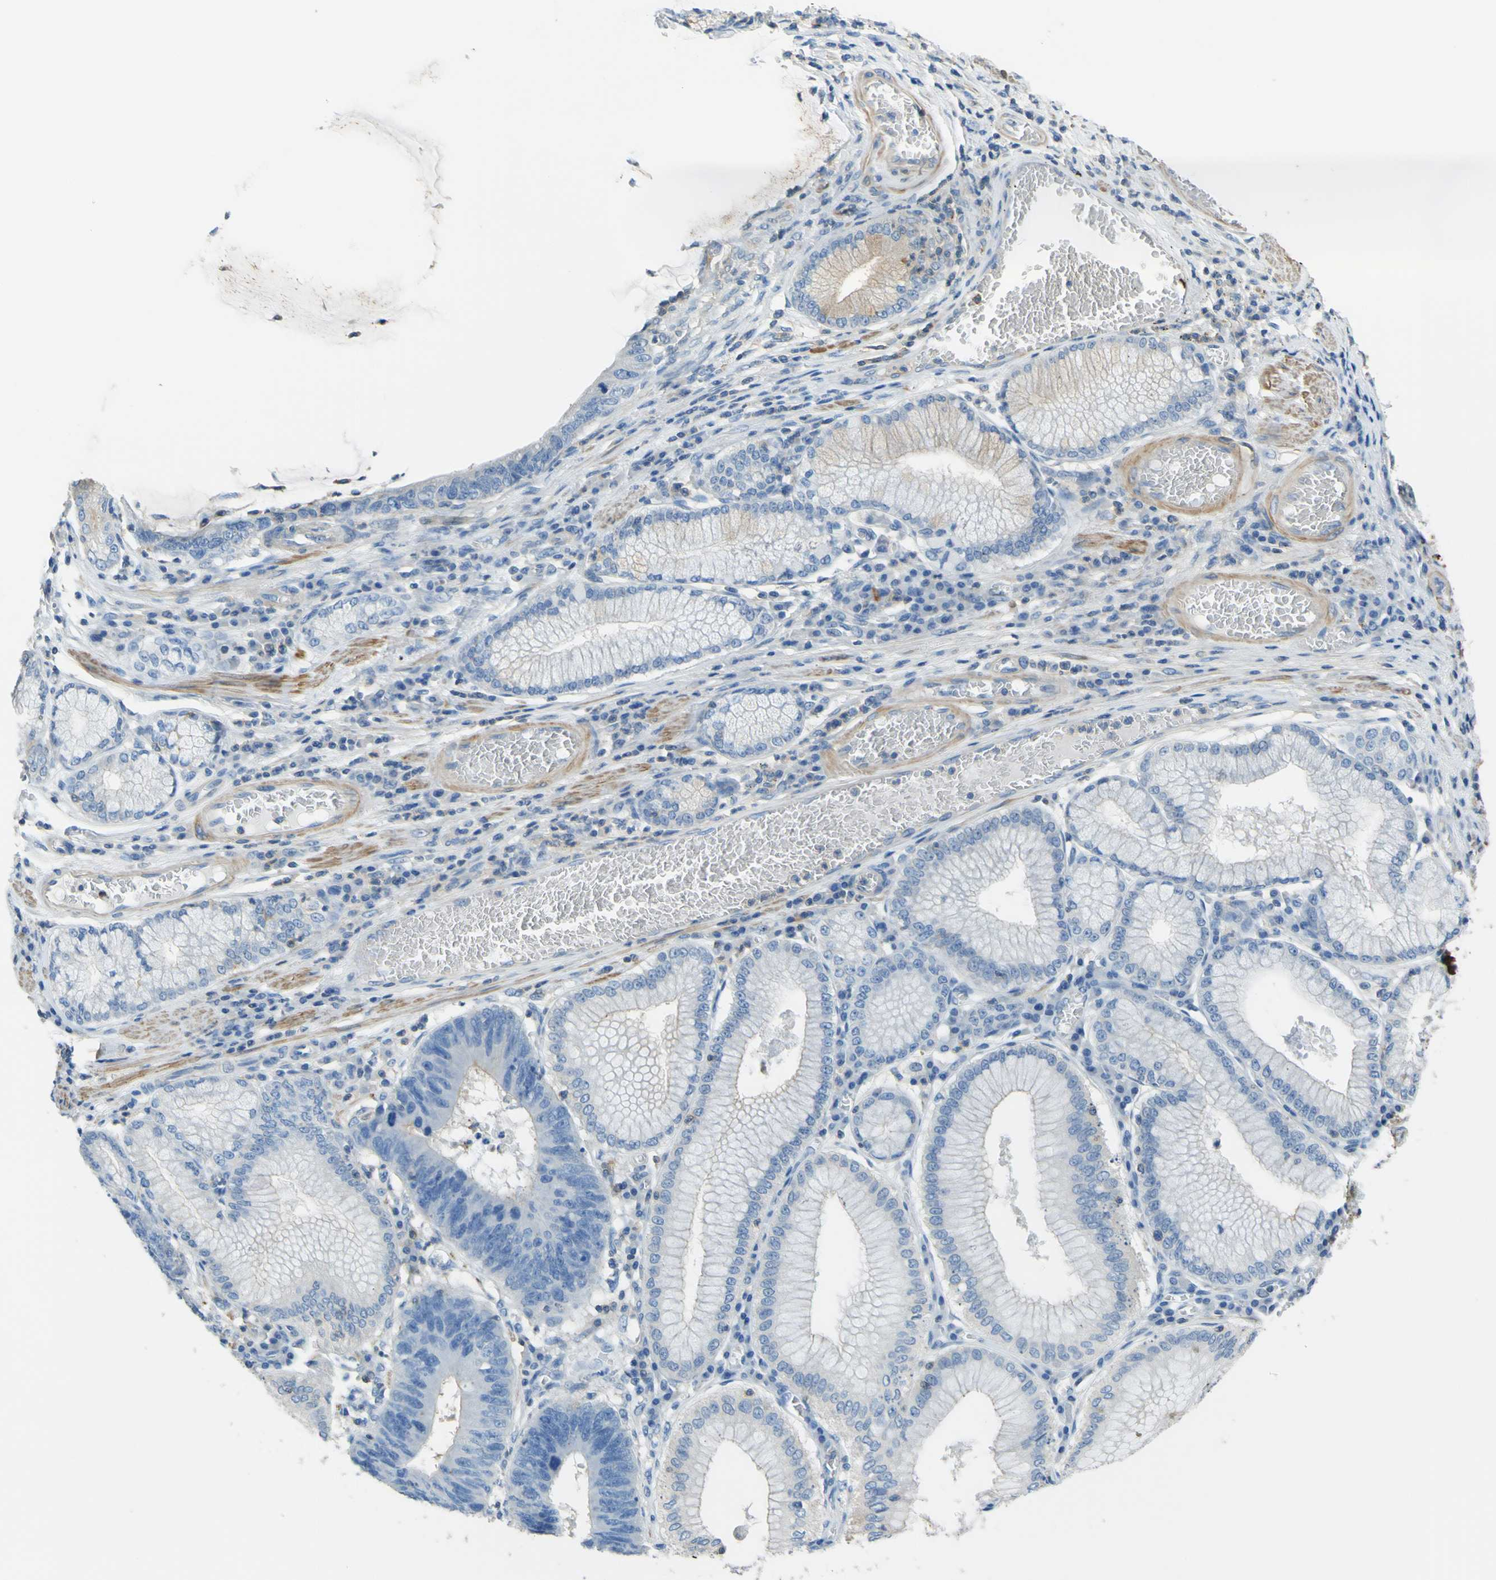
{"staining": {"intensity": "weak", "quantity": "<25%", "location": "cytoplasmic/membranous"}, "tissue": "stomach cancer", "cell_type": "Tumor cells", "image_type": "cancer", "snomed": [{"axis": "morphology", "description": "Adenocarcinoma, NOS"}, {"axis": "topography", "description": "Stomach"}], "caption": "Tumor cells are negative for brown protein staining in adenocarcinoma (stomach). (DAB (3,3'-diaminobenzidine) immunohistochemistry with hematoxylin counter stain).", "gene": "OGN", "patient": {"sex": "male", "age": 59}}